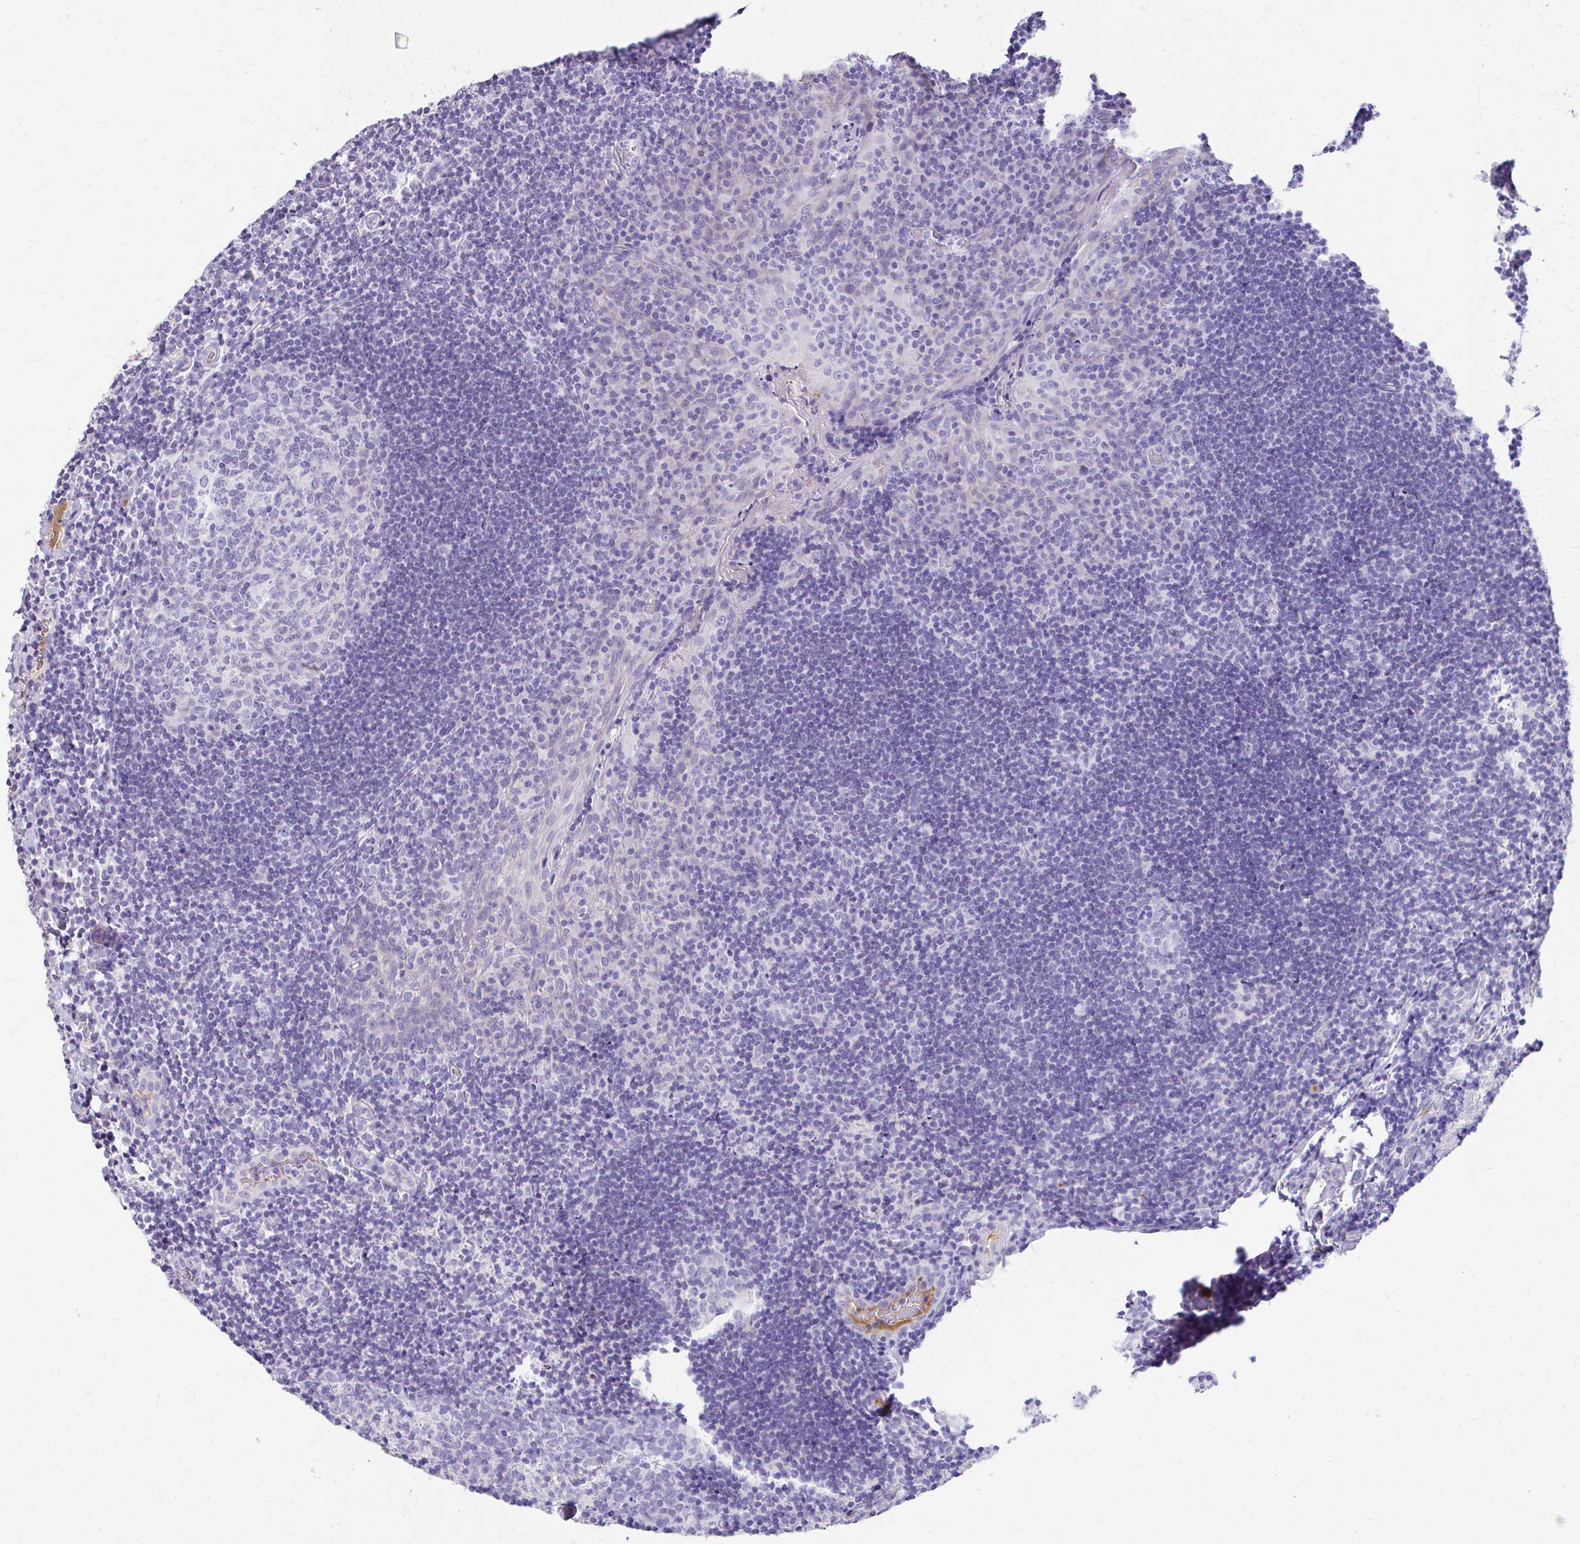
{"staining": {"intensity": "negative", "quantity": "none", "location": "none"}, "tissue": "tonsil", "cell_type": "Germinal center cells", "image_type": "normal", "snomed": [{"axis": "morphology", "description": "Normal tissue, NOS"}, {"axis": "topography", "description": "Tonsil"}], "caption": "Tonsil was stained to show a protein in brown. There is no significant expression in germinal center cells. Nuclei are stained in blue.", "gene": "CFH", "patient": {"sex": "male", "age": 17}}